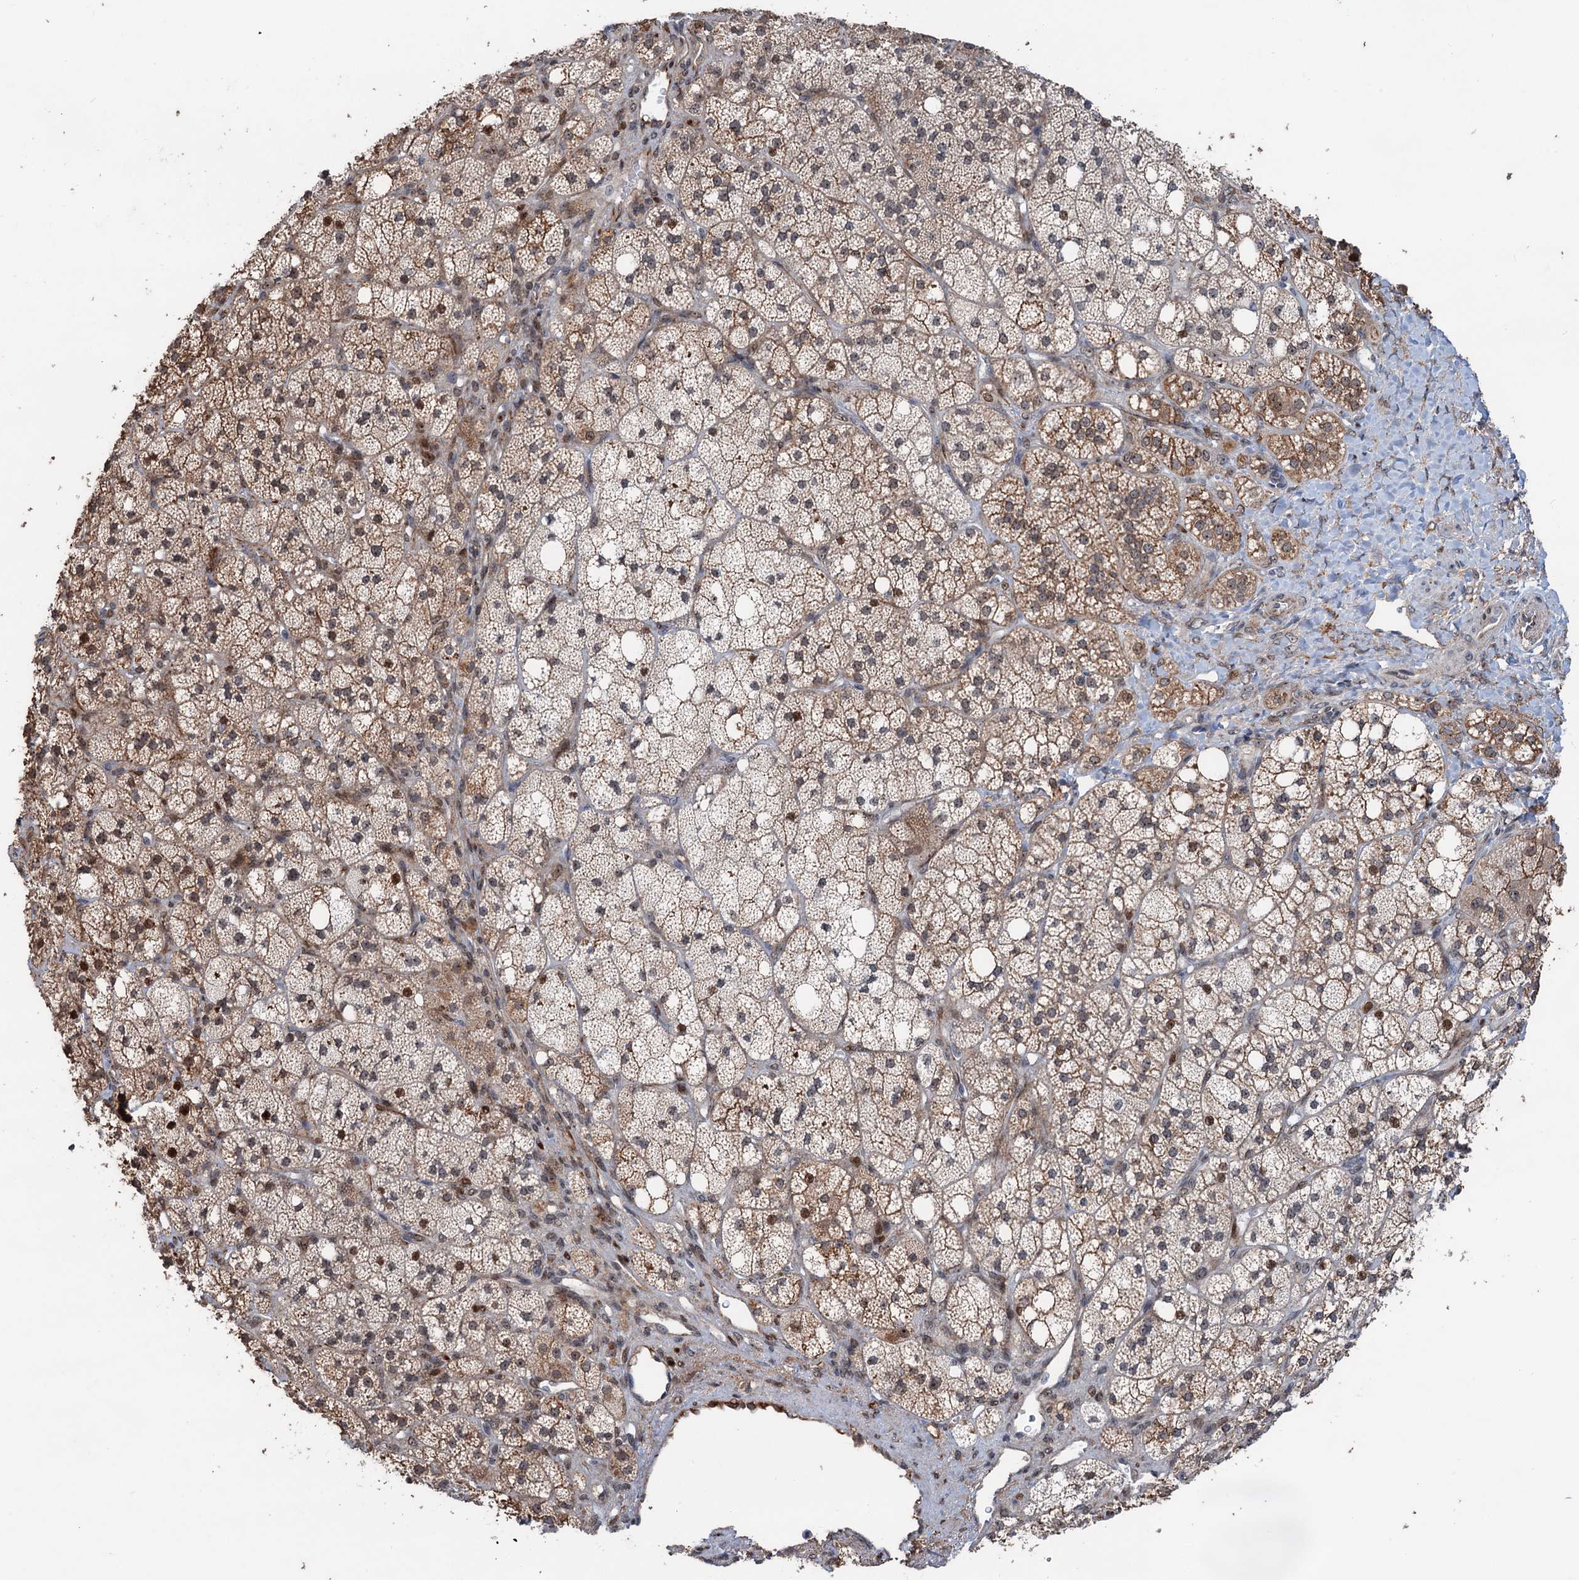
{"staining": {"intensity": "weak", "quantity": "25%-75%", "location": "cytoplasmic/membranous,nuclear"}, "tissue": "adrenal gland", "cell_type": "Glandular cells", "image_type": "normal", "snomed": [{"axis": "morphology", "description": "Normal tissue, NOS"}, {"axis": "topography", "description": "Adrenal gland"}], "caption": "Immunohistochemical staining of normal adrenal gland displays low levels of weak cytoplasmic/membranous,nuclear positivity in about 25%-75% of glandular cells. (Stains: DAB (3,3'-diaminobenzidine) in brown, nuclei in blue, Microscopy: brightfield microscopy at high magnification).", "gene": "TMA16", "patient": {"sex": "male", "age": 61}}